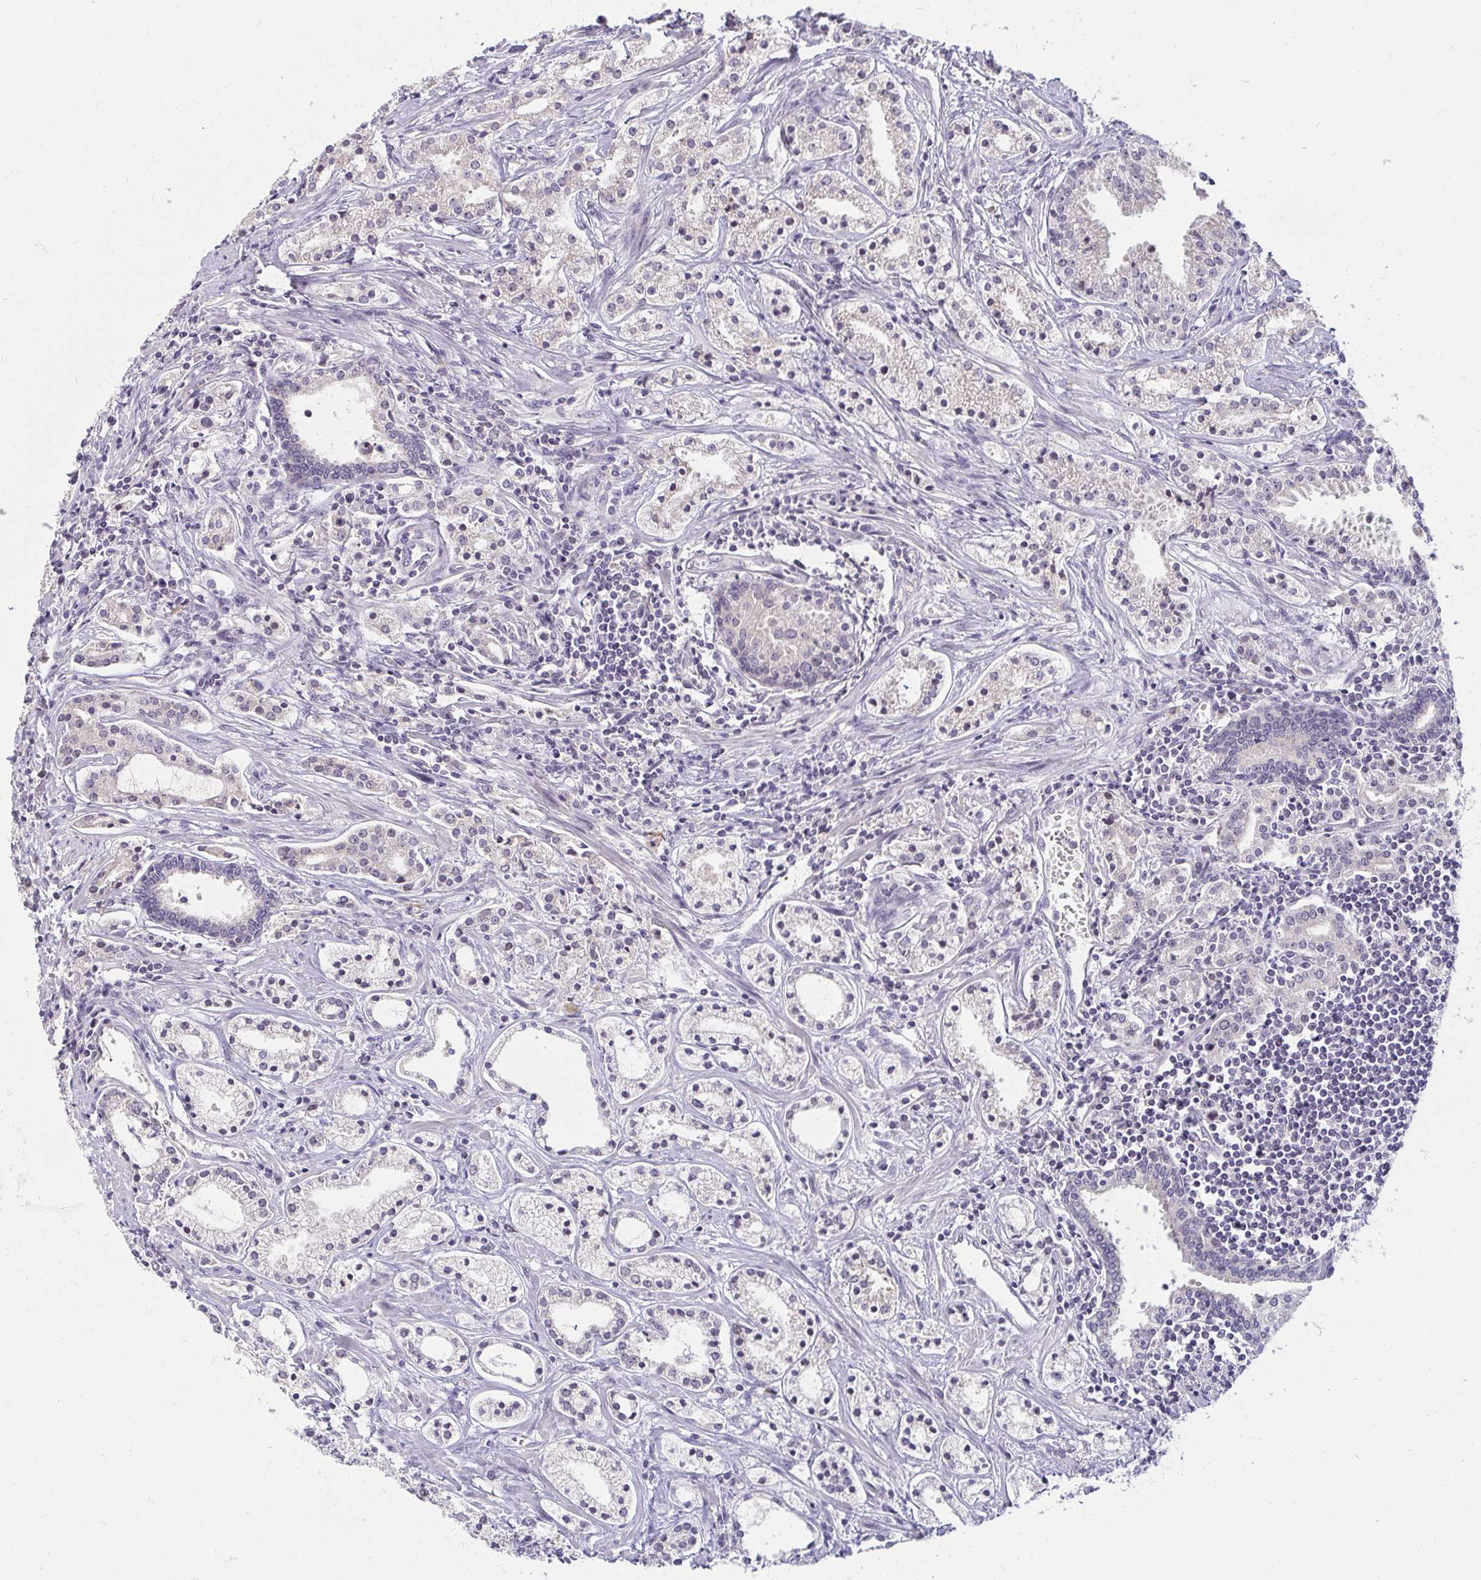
{"staining": {"intensity": "negative", "quantity": "none", "location": "none"}, "tissue": "prostate cancer", "cell_type": "Tumor cells", "image_type": "cancer", "snomed": [{"axis": "morphology", "description": "Adenocarcinoma, Medium grade"}, {"axis": "topography", "description": "Prostate"}], "caption": "This is an immunohistochemistry image of prostate cancer. There is no staining in tumor cells.", "gene": "DDN", "patient": {"sex": "male", "age": 57}}